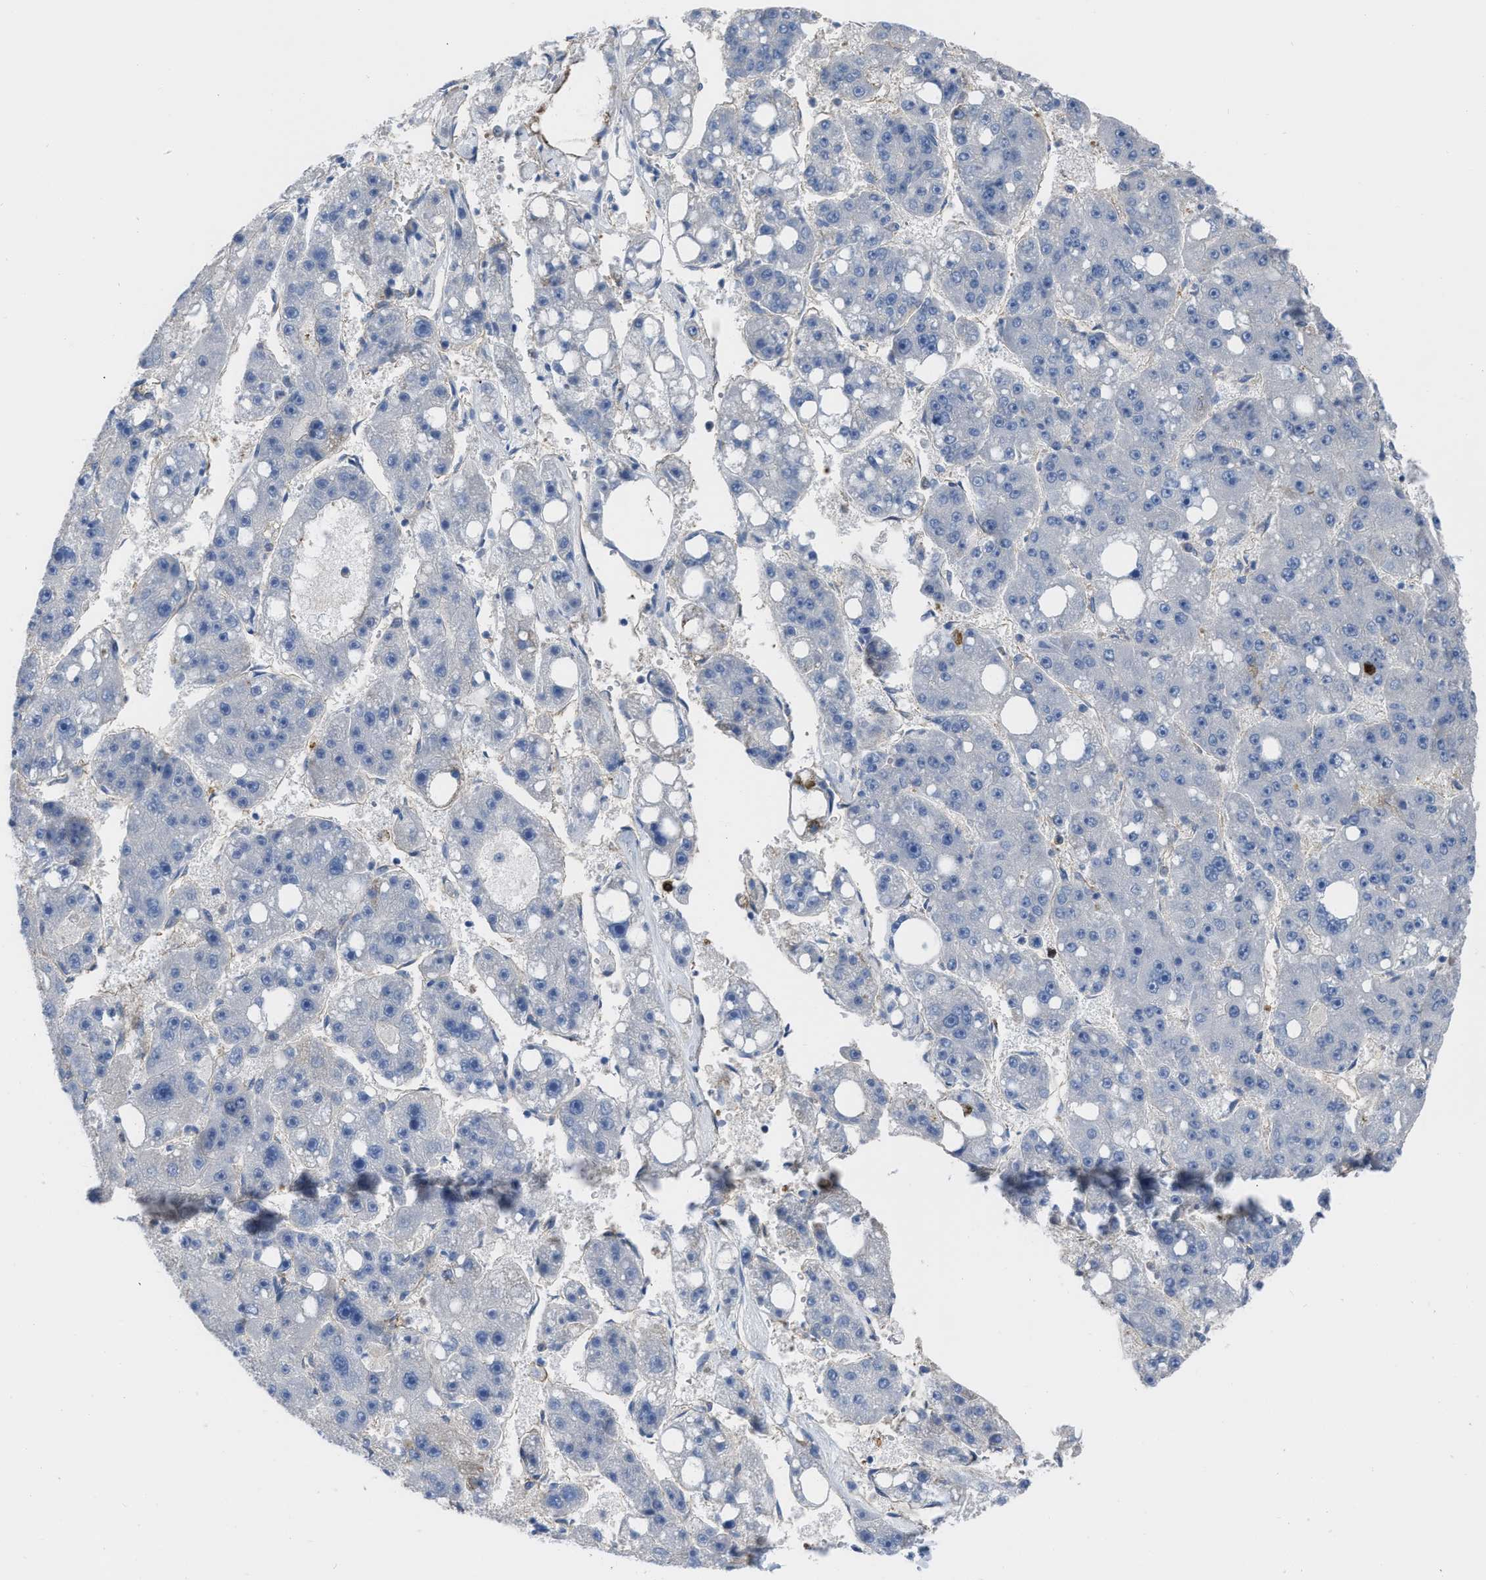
{"staining": {"intensity": "negative", "quantity": "none", "location": "none"}, "tissue": "liver cancer", "cell_type": "Tumor cells", "image_type": "cancer", "snomed": [{"axis": "morphology", "description": "Carcinoma, Hepatocellular, NOS"}, {"axis": "topography", "description": "Liver"}], "caption": "Tumor cells show no significant protein positivity in liver cancer.", "gene": "TRIOBP", "patient": {"sex": "female", "age": 61}}